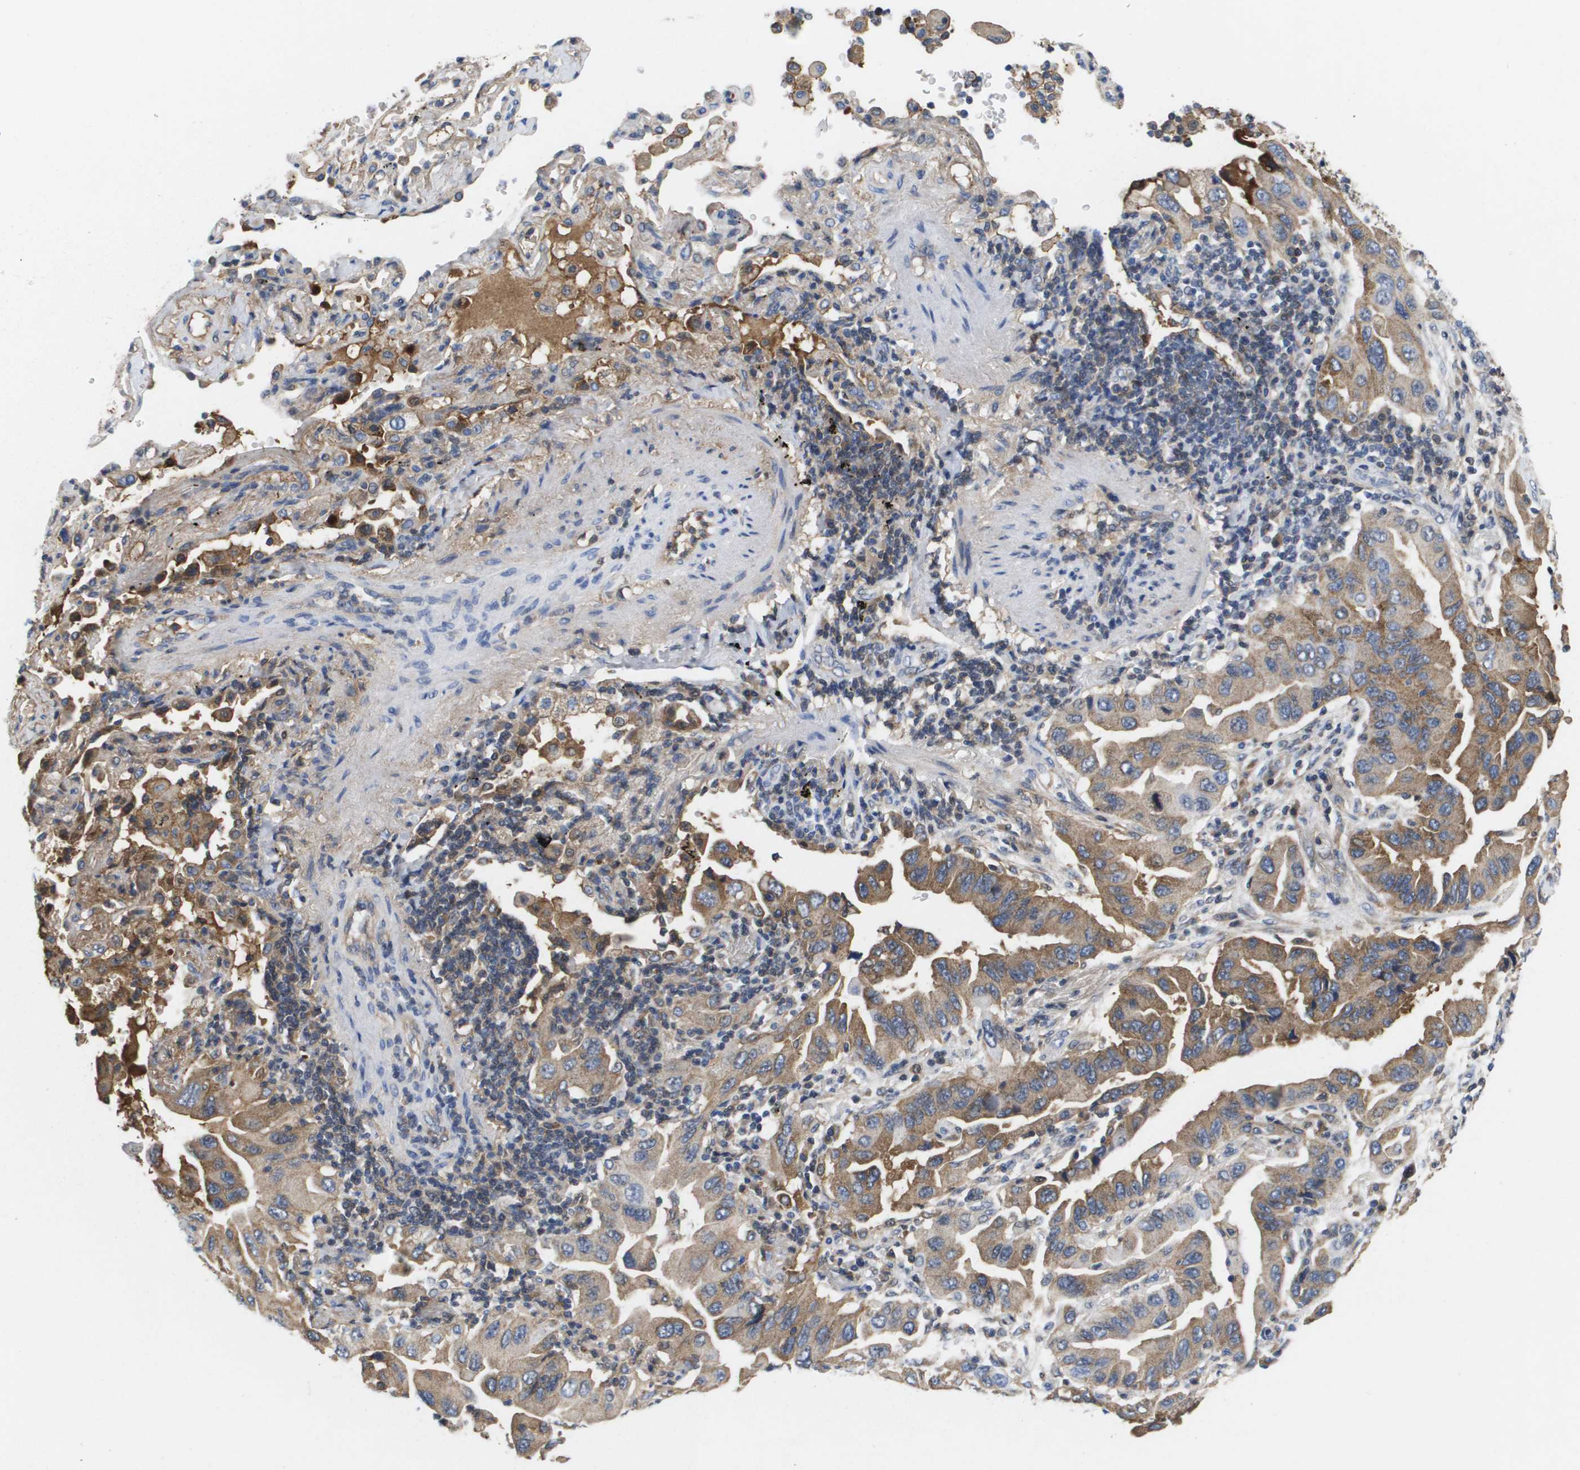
{"staining": {"intensity": "moderate", "quantity": "25%-75%", "location": "cytoplasmic/membranous"}, "tissue": "lung cancer", "cell_type": "Tumor cells", "image_type": "cancer", "snomed": [{"axis": "morphology", "description": "Adenocarcinoma, NOS"}, {"axis": "topography", "description": "Lung"}], "caption": "Adenocarcinoma (lung) stained with a protein marker reveals moderate staining in tumor cells.", "gene": "SERPINC1", "patient": {"sex": "female", "age": 65}}